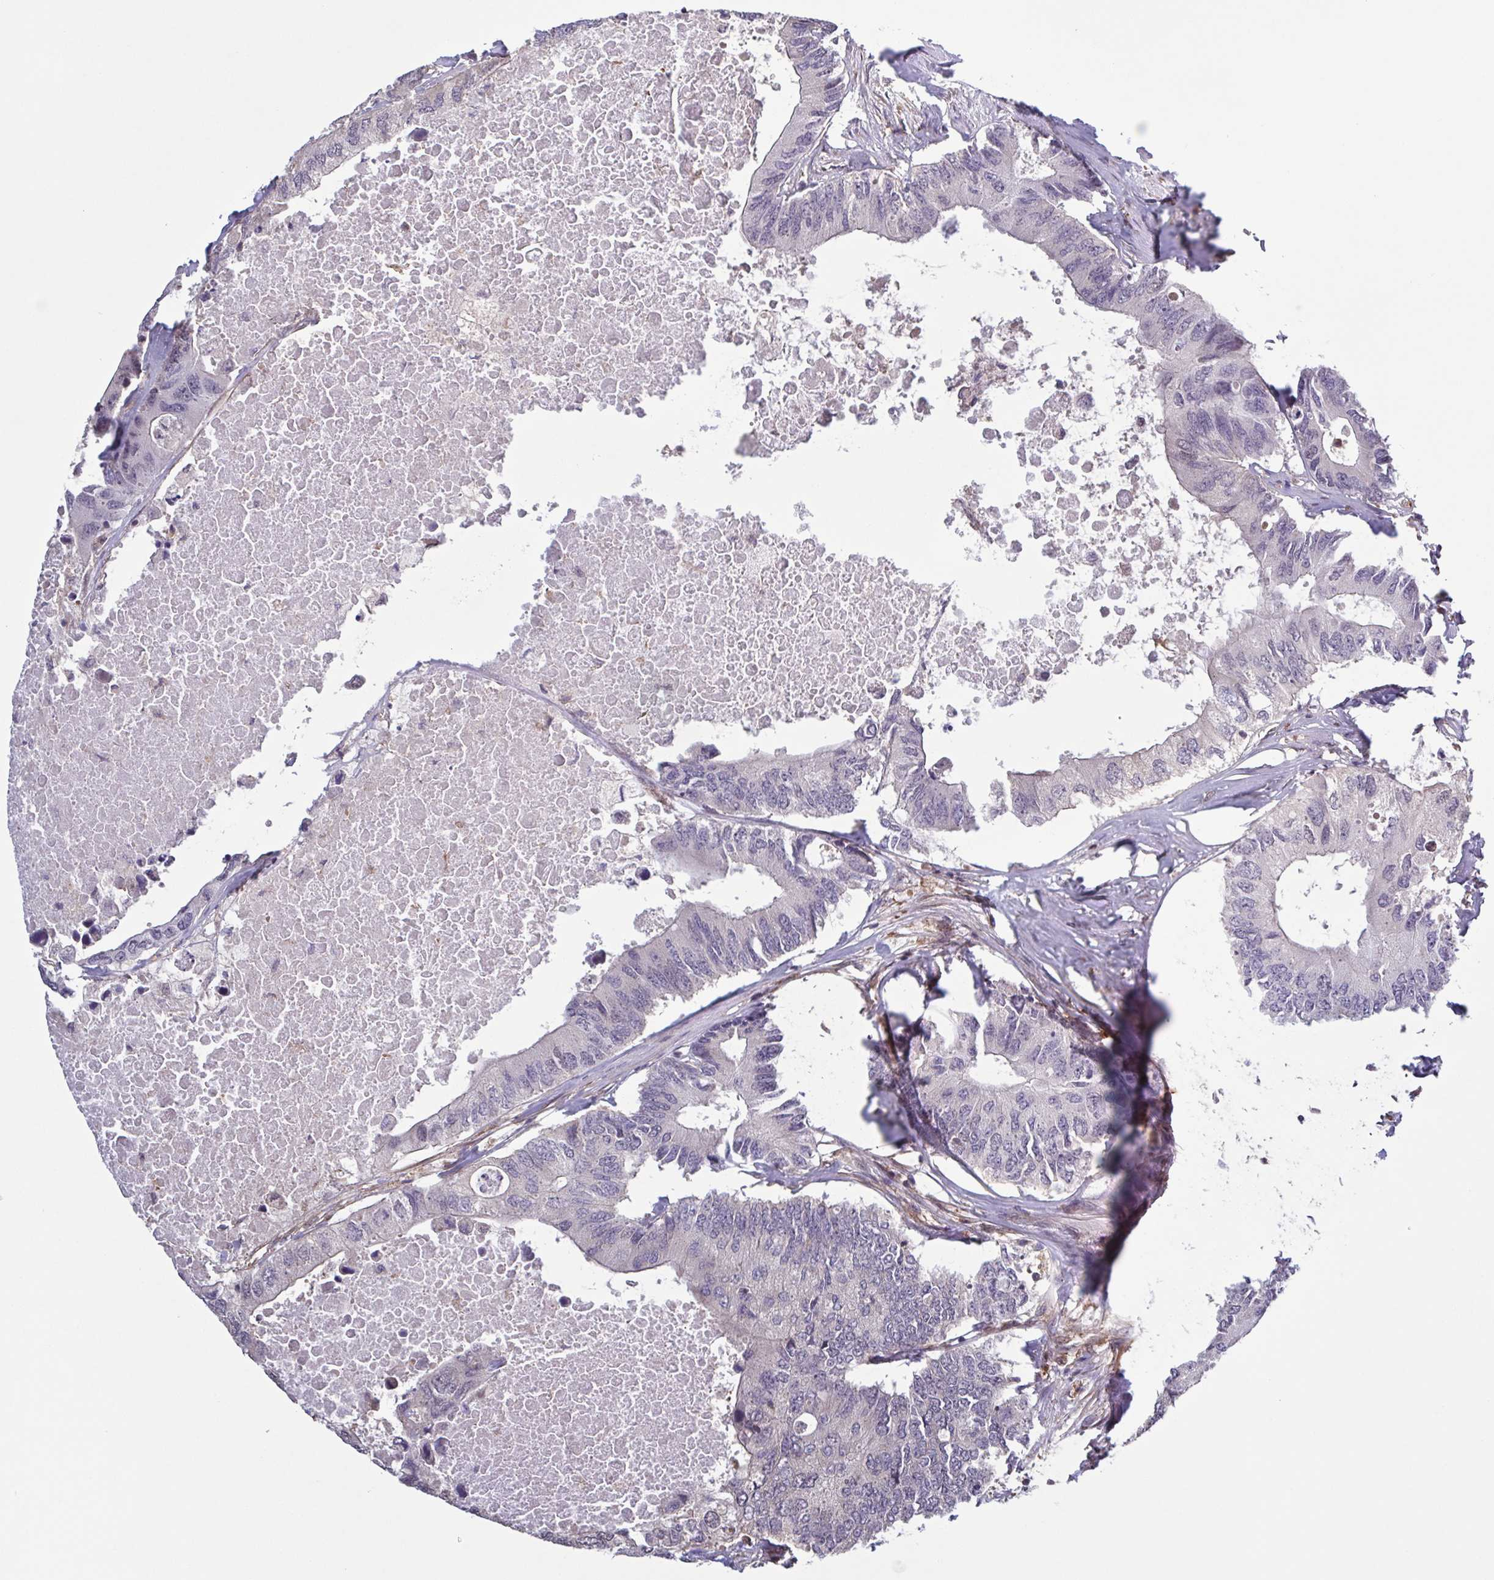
{"staining": {"intensity": "negative", "quantity": "none", "location": "none"}, "tissue": "colorectal cancer", "cell_type": "Tumor cells", "image_type": "cancer", "snomed": [{"axis": "morphology", "description": "Adenocarcinoma, NOS"}, {"axis": "topography", "description": "Colon"}], "caption": "This is an IHC histopathology image of colorectal cancer (adenocarcinoma). There is no staining in tumor cells.", "gene": "ZNF200", "patient": {"sex": "male", "age": 71}}